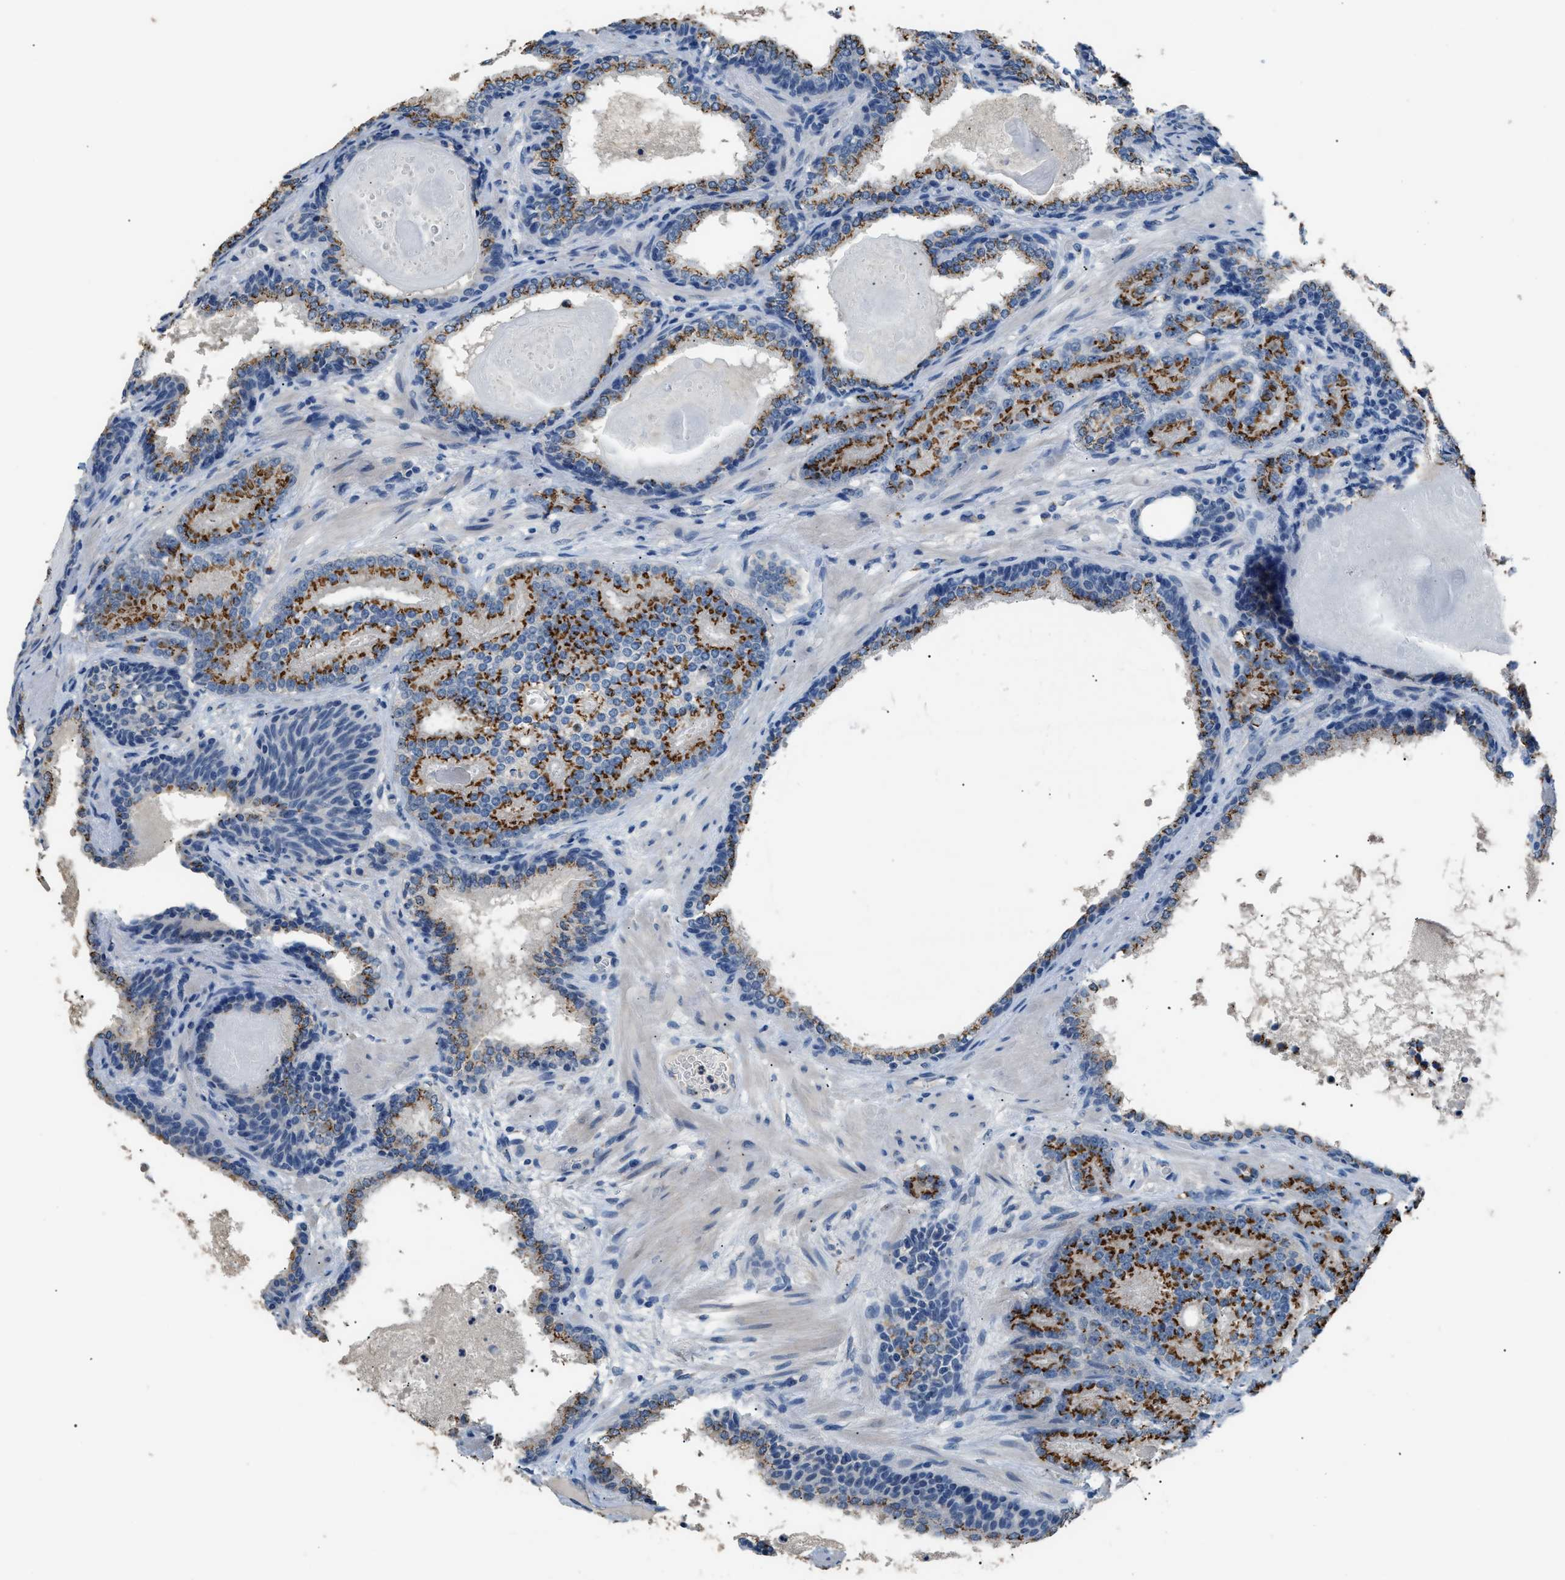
{"staining": {"intensity": "strong", "quantity": ">75%", "location": "cytoplasmic/membranous"}, "tissue": "prostate cancer", "cell_type": "Tumor cells", "image_type": "cancer", "snomed": [{"axis": "morphology", "description": "Adenocarcinoma, High grade"}, {"axis": "topography", "description": "Prostate"}], "caption": "Prostate adenocarcinoma (high-grade) tissue reveals strong cytoplasmic/membranous staining in approximately >75% of tumor cells, visualized by immunohistochemistry.", "gene": "GOLM1", "patient": {"sex": "male", "age": 61}}